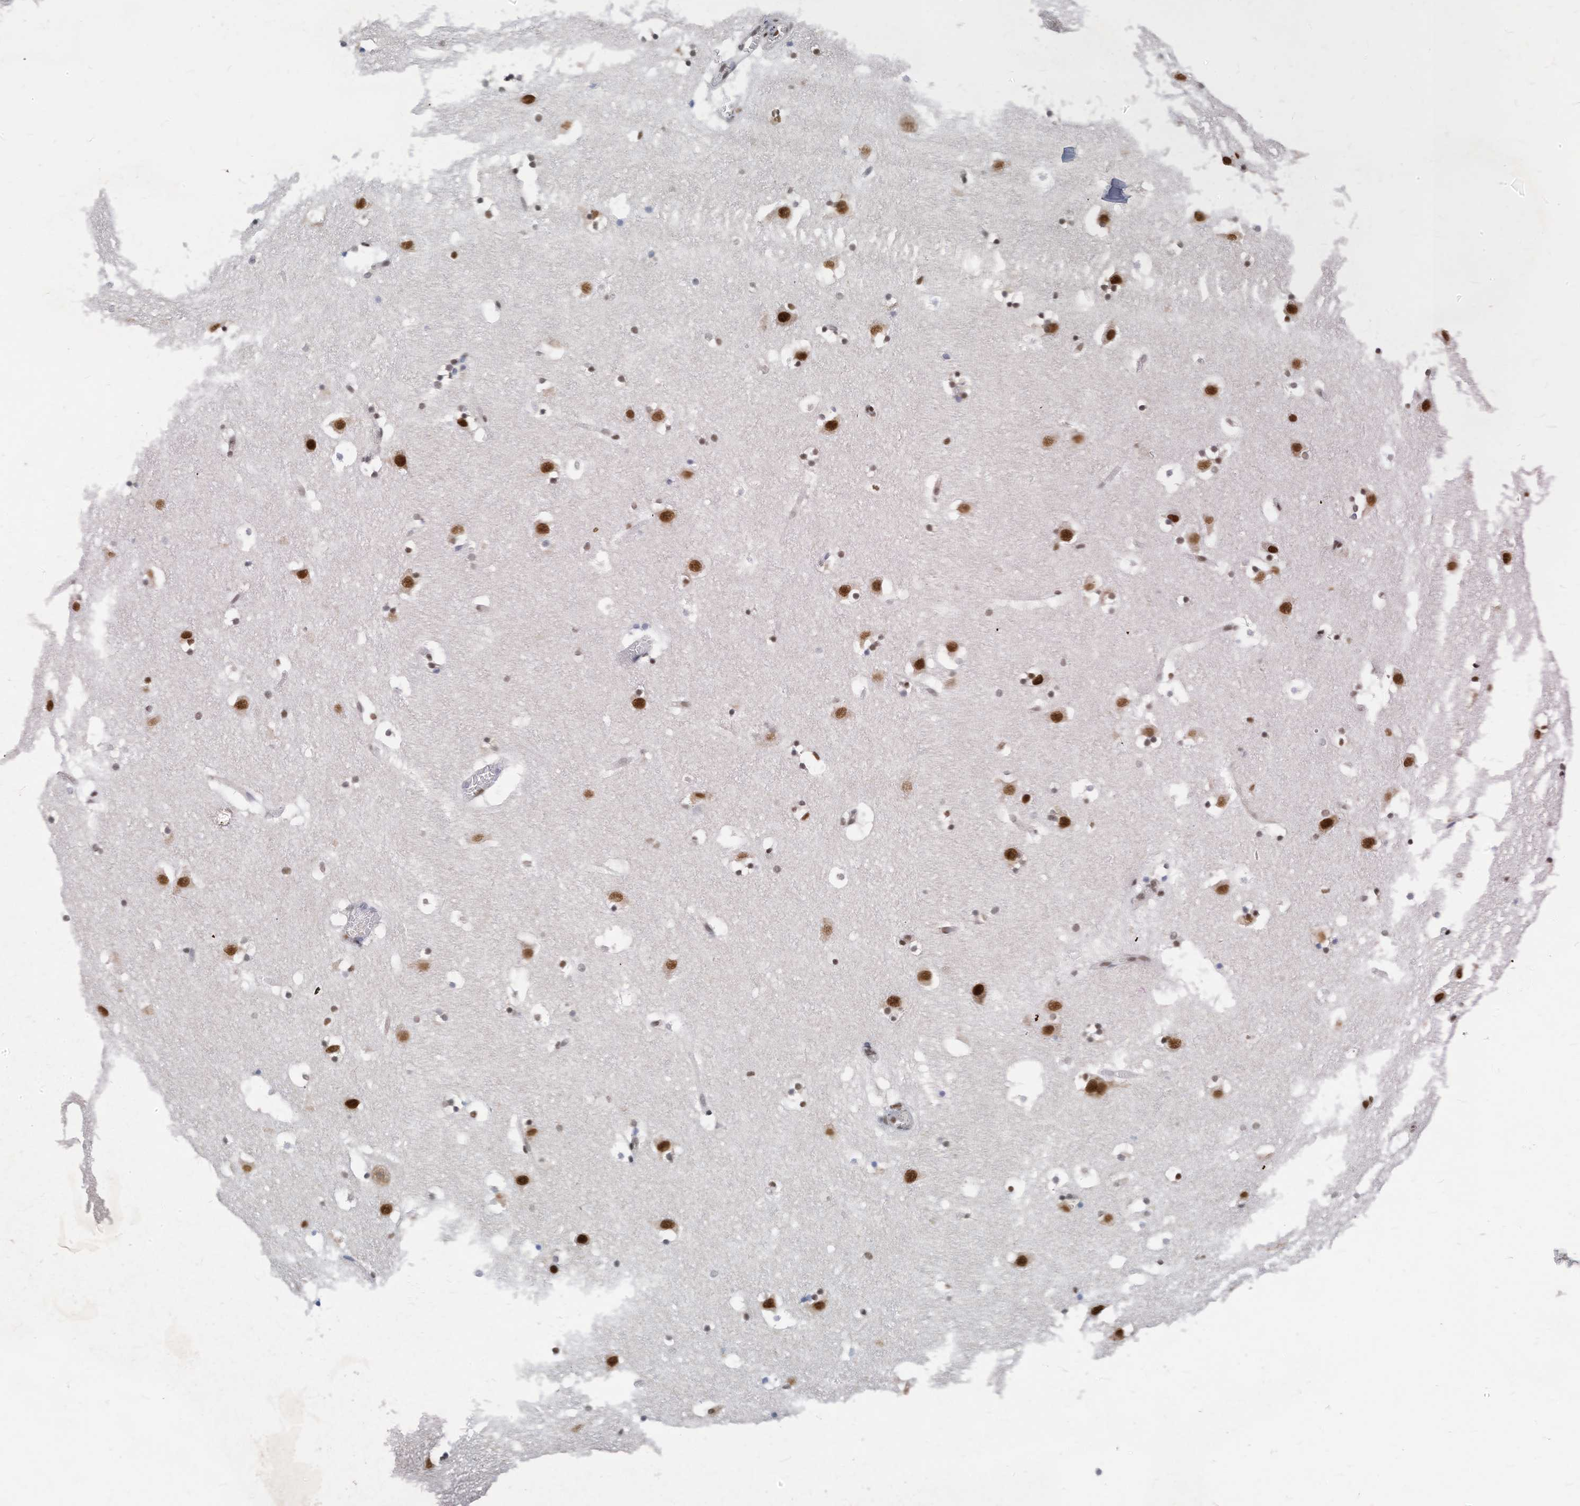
{"staining": {"intensity": "moderate", "quantity": "25%-75%", "location": "nuclear"}, "tissue": "caudate", "cell_type": "Glial cells", "image_type": "normal", "snomed": [{"axis": "morphology", "description": "Normal tissue, NOS"}, {"axis": "topography", "description": "Lateral ventricle wall"}], "caption": "Immunohistochemistry (IHC) of normal caudate displays medium levels of moderate nuclear expression in approximately 25%-75% of glial cells. The staining is performed using DAB (3,3'-diaminobenzidine) brown chromogen to label protein expression. The nuclei are counter-stained blue using hematoxylin.", "gene": "KHSRP", "patient": {"sex": "male", "age": 45}}